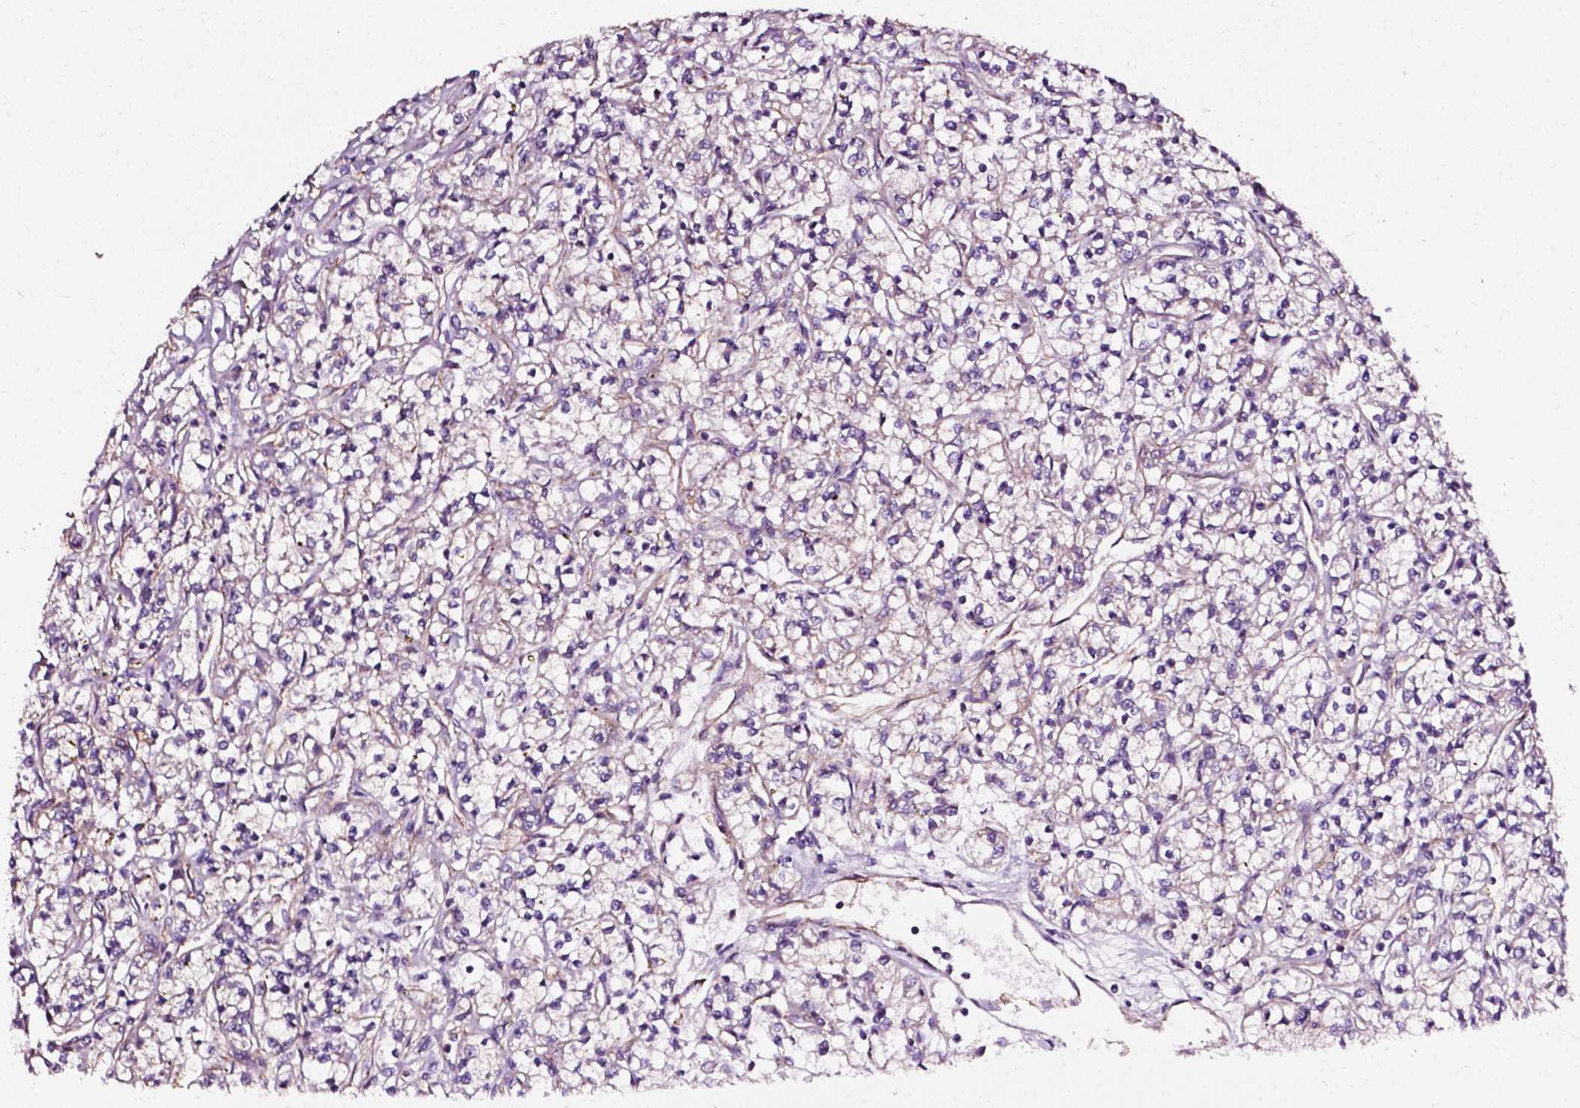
{"staining": {"intensity": "negative", "quantity": "none", "location": "none"}, "tissue": "renal cancer", "cell_type": "Tumor cells", "image_type": "cancer", "snomed": [{"axis": "morphology", "description": "Adenocarcinoma, NOS"}, {"axis": "topography", "description": "Kidney"}], "caption": "IHC of renal adenocarcinoma shows no expression in tumor cells.", "gene": "ATG16L1", "patient": {"sex": "female", "age": 59}}